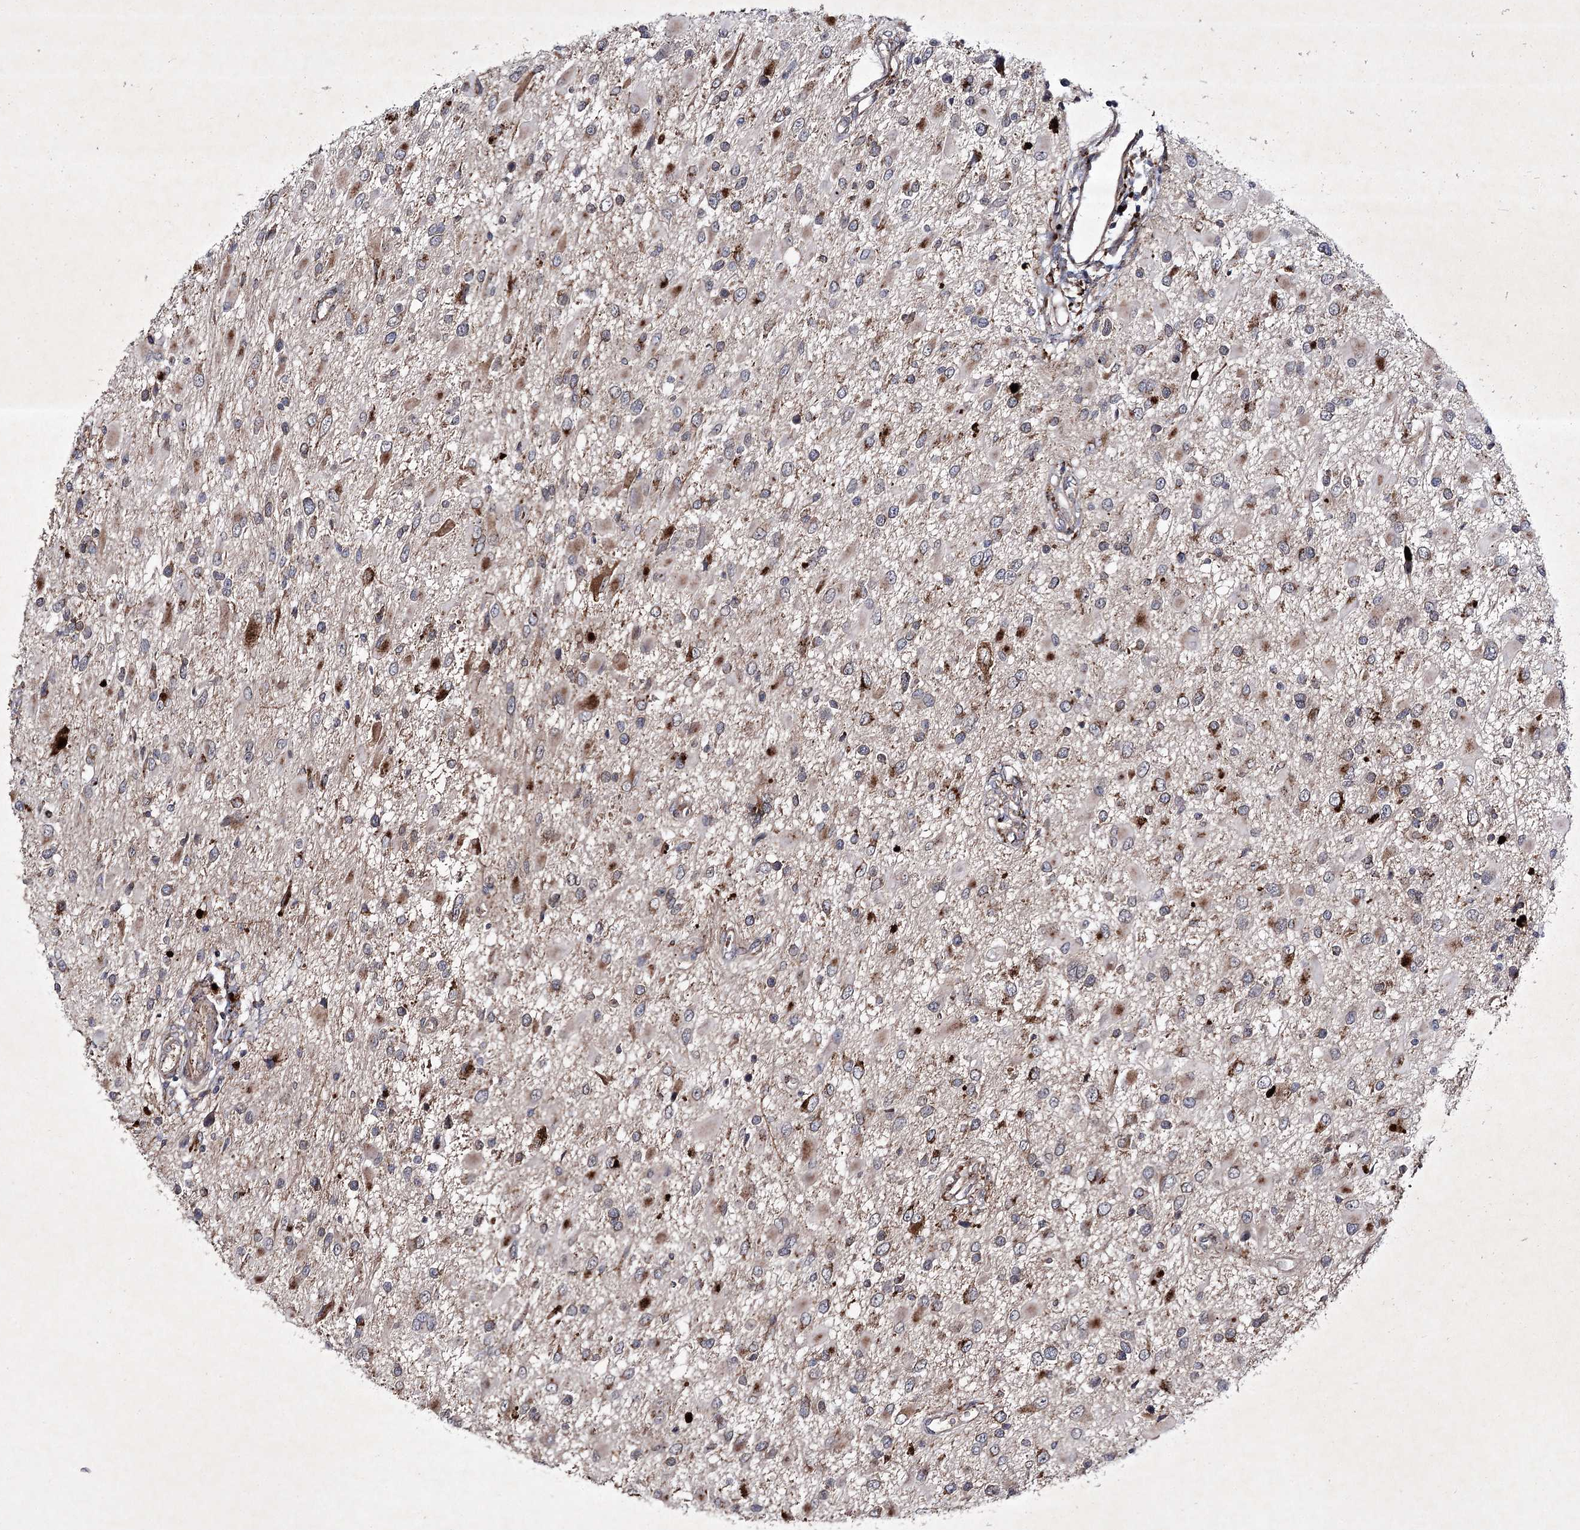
{"staining": {"intensity": "moderate", "quantity": "25%-75%", "location": "cytoplasmic/membranous"}, "tissue": "glioma", "cell_type": "Tumor cells", "image_type": "cancer", "snomed": [{"axis": "morphology", "description": "Glioma, malignant, High grade"}, {"axis": "topography", "description": "Brain"}], "caption": "About 25%-75% of tumor cells in human malignant high-grade glioma display moderate cytoplasmic/membranous protein expression as visualized by brown immunohistochemical staining.", "gene": "ALG9", "patient": {"sex": "male", "age": 53}}